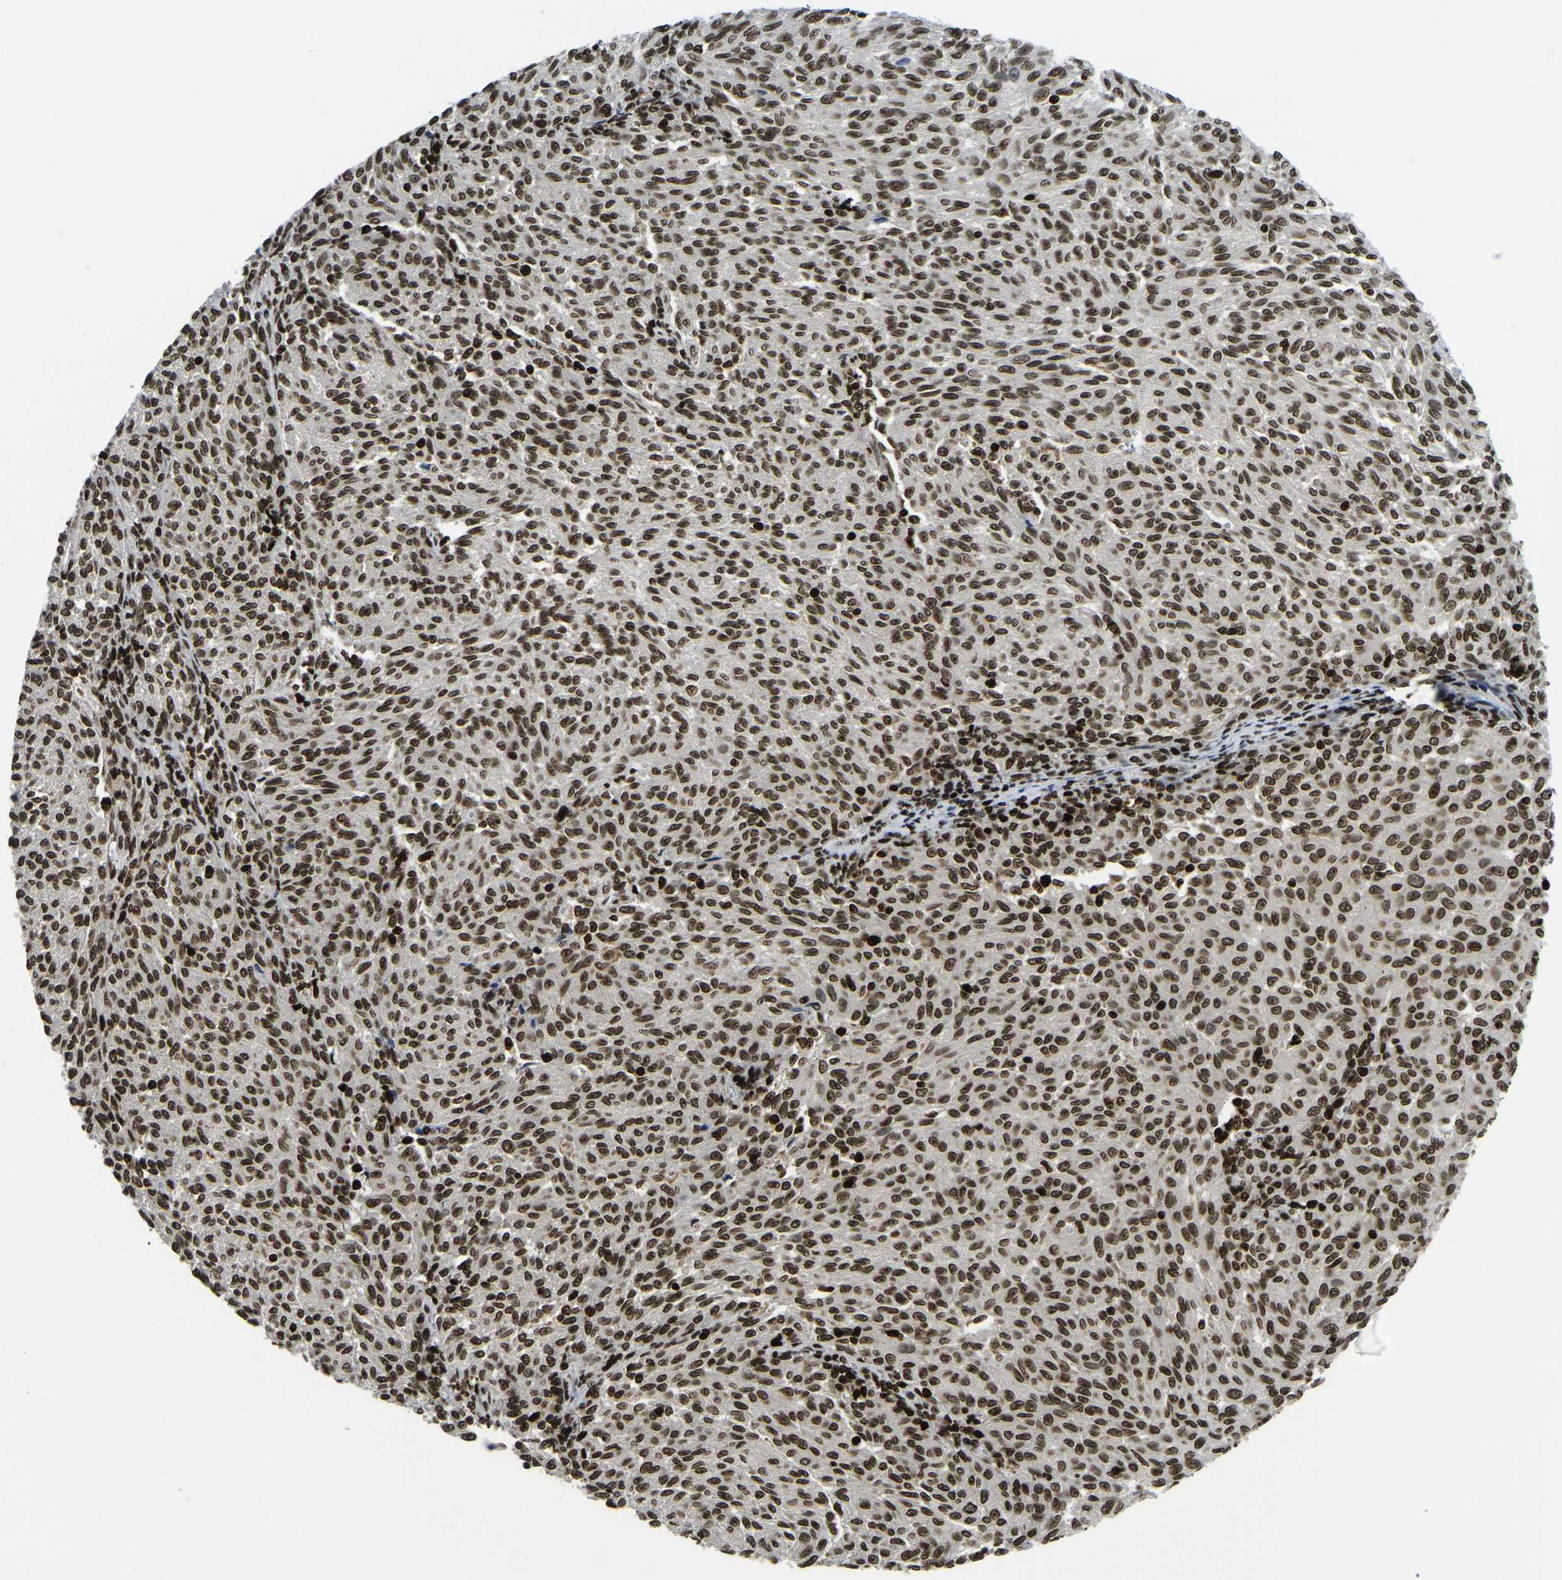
{"staining": {"intensity": "strong", "quantity": ">75%", "location": "nuclear"}, "tissue": "melanoma", "cell_type": "Tumor cells", "image_type": "cancer", "snomed": [{"axis": "morphology", "description": "Malignant melanoma, NOS"}, {"axis": "topography", "description": "Skin"}], "caption": "Malignant melanoma was stained to show a protein in brown. There is high levels of strong nuclear staining in about >75% of tumor cells. The protein of interest is stained brown, and the nuclei are stained in blue (DAB IHC with brightfield microscopy, high magnification).", "gene": "LRRC61", "patient": {"sex": "female", "age": 72}}